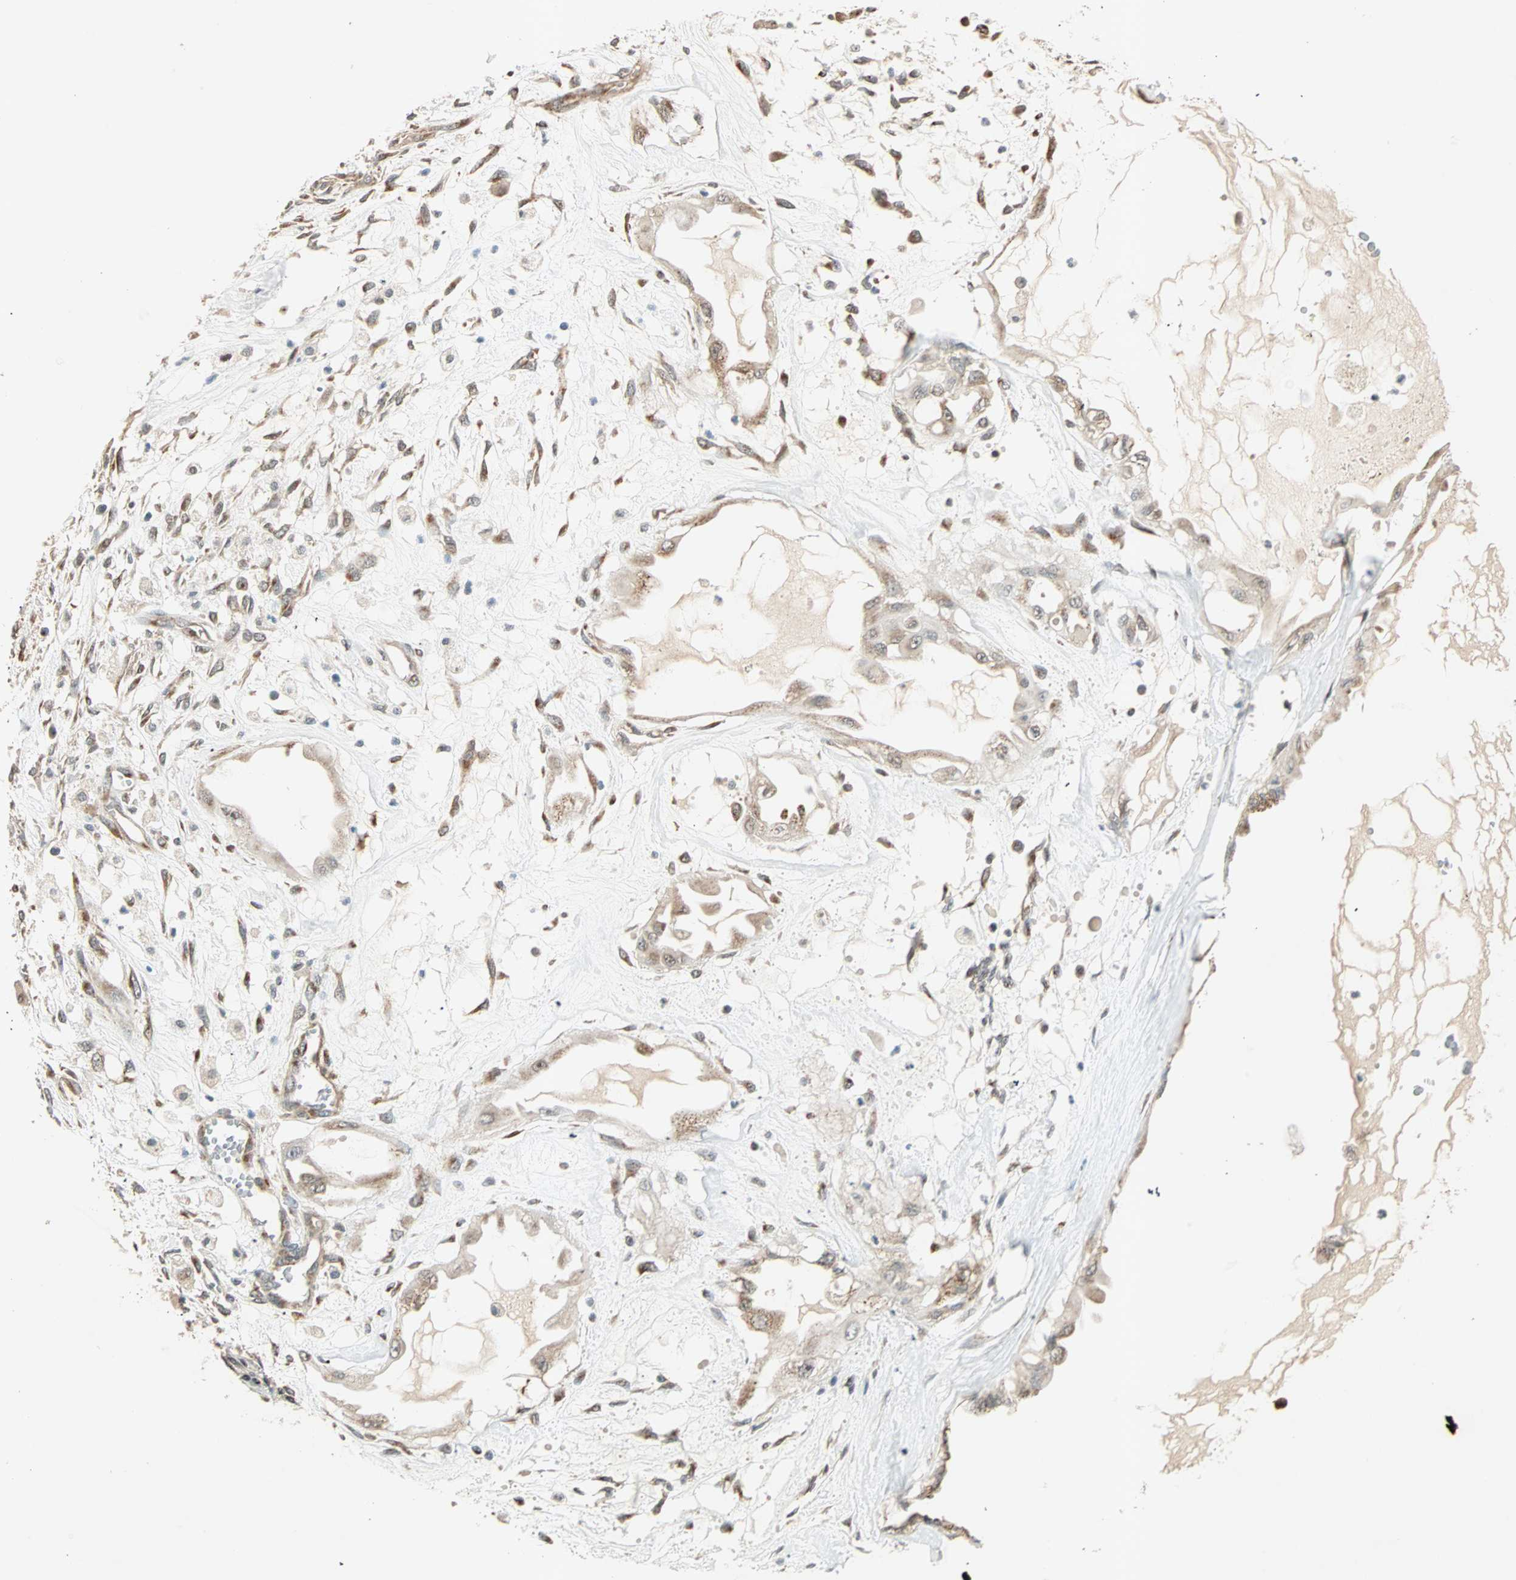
{"staining": {"intensity": "weak", "quantity": "25%-75%", "location": "cytoplasmic/membranous"}, "tissue": "ovarian cancer", "cell_type": "Tumor cells", "image_type": "cancer", "snomed": [{"axis": "morphology", "description": "Carcinoma, NOS"}, {"axis": "morphology", "description": "Carcinoma, endometroid"}, {"axis": "topography", "description": "Ovary"}], "caption": "Protein expression analysis of endometroid carcinoma (ovarian) shows weak cytoplasmic/membranous positivity in about 25%-75% of tumor cells.", "gene": "PRDM2", "patient": {"sex": "female", "age": 50}}